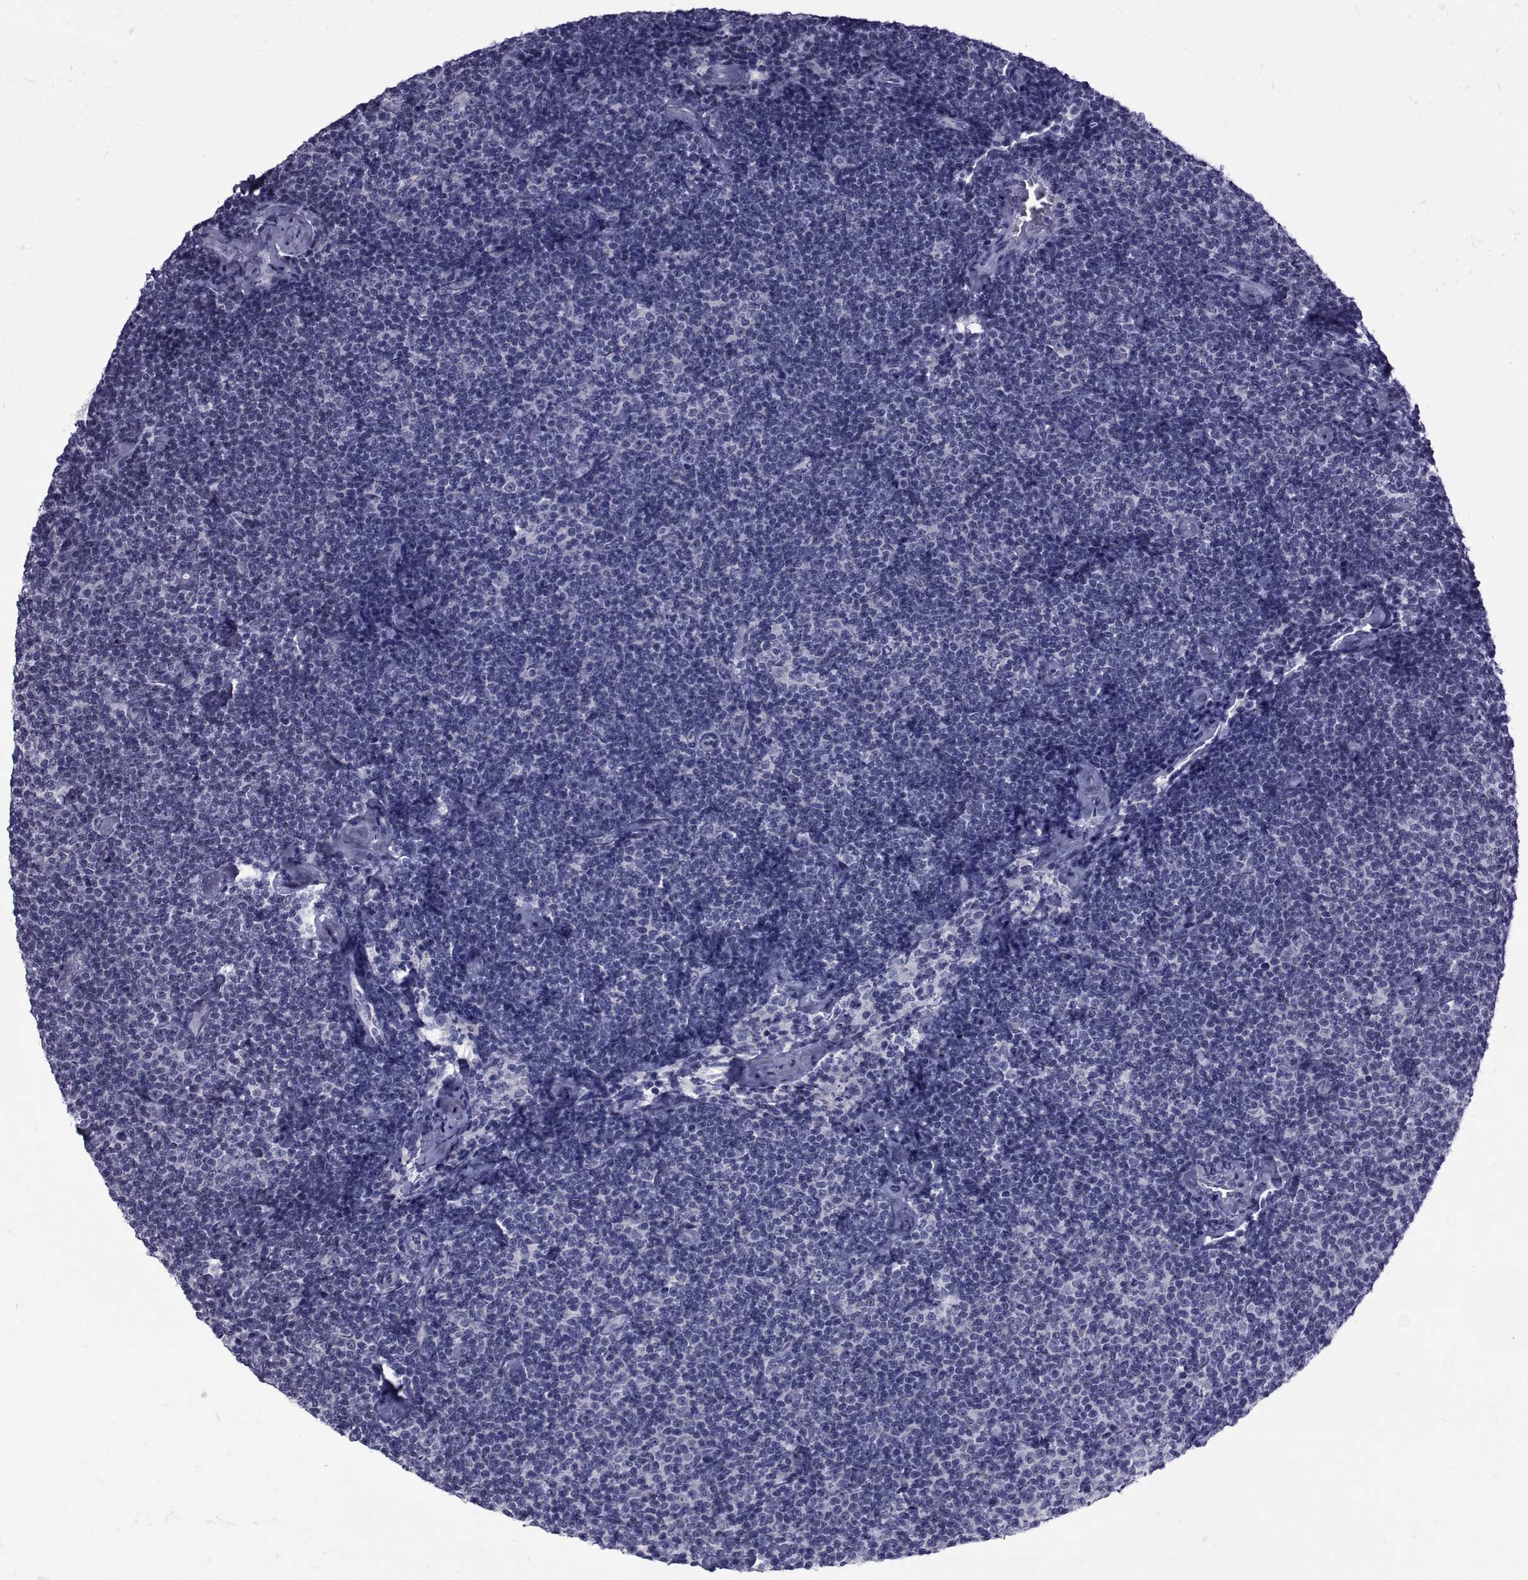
{"staining": {"intensity": "negative", "quantity": "none", "location": "none"}, "tissue": "lymphoma", "cell_type": "Tumor cells", "image_type": "cancer", "snomed": [{"axis": "morphology", "description": "Malignant lymphoma, non-Hodgkin's type, Low grade"}, {"axis": "topography", "description": "Lymph node"}], "caption": "The histopathology image reveals no significant expression in tumor cells of low-grade malignant lymphoma, non-Hodgkin's type. (DAB immunohistochemistry, high magnification).", "gene": "GKAP1", "patient": {"sex": "male", "age": 81}}